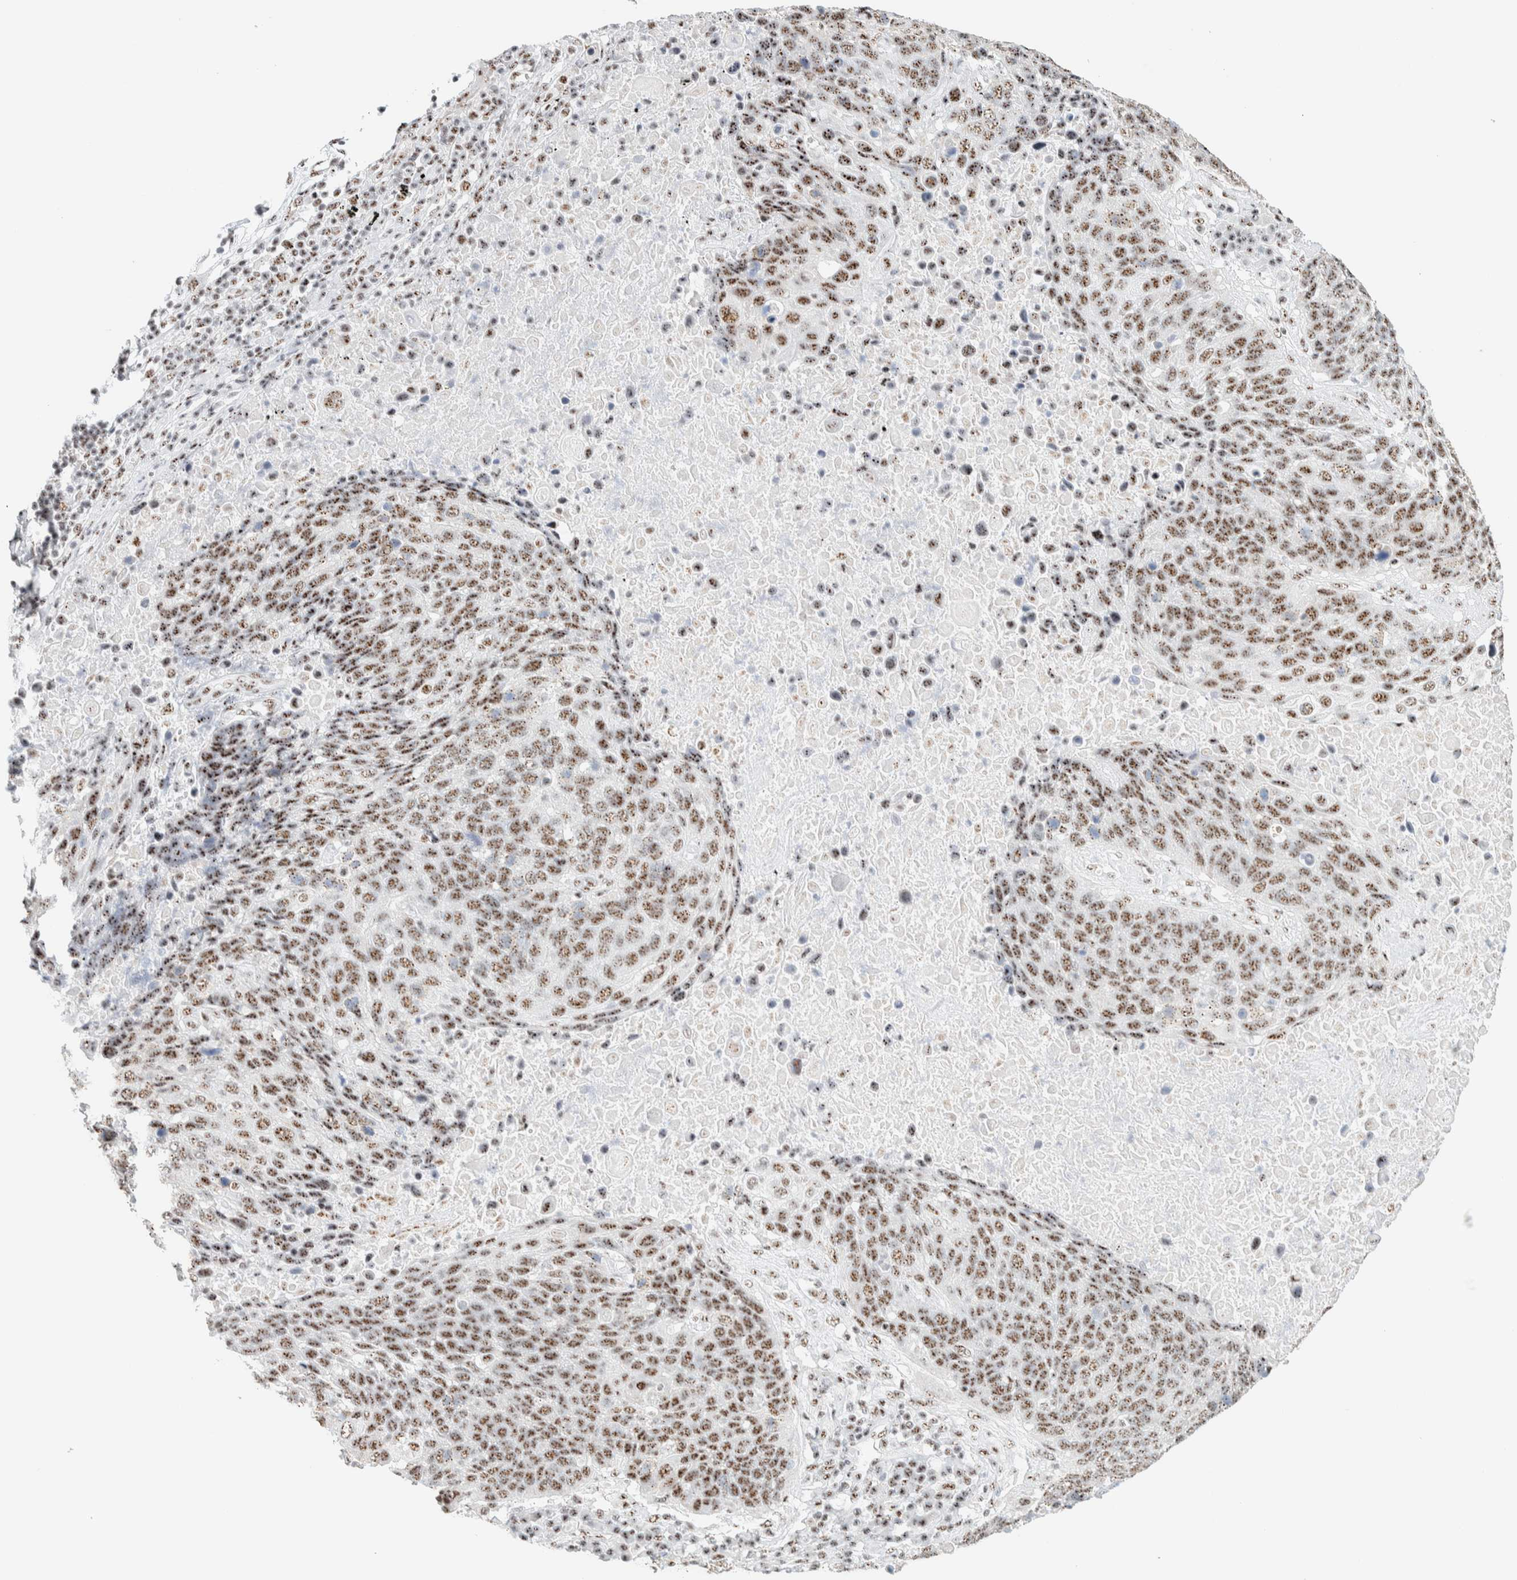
{"staining": {"intensity": "moderate", "quantity": ">75%", "location": "nuclear"}, "tissue": "lung cancer", "cell_type": "Tumor cells", "image_type": "cancer", "snomed": [{"axis": "morphology", "description": "Squamous cell carcinoma, NOS"}, {"axis": "topography", "description": "Lung"}], "caption": "The immunohistochemical stain highlights moderate nuclear positivity in tumor cells of lung squamous cell carcinoma tissue.", "gene": "SON", "patient": {"sex": "male", "age": 66}}